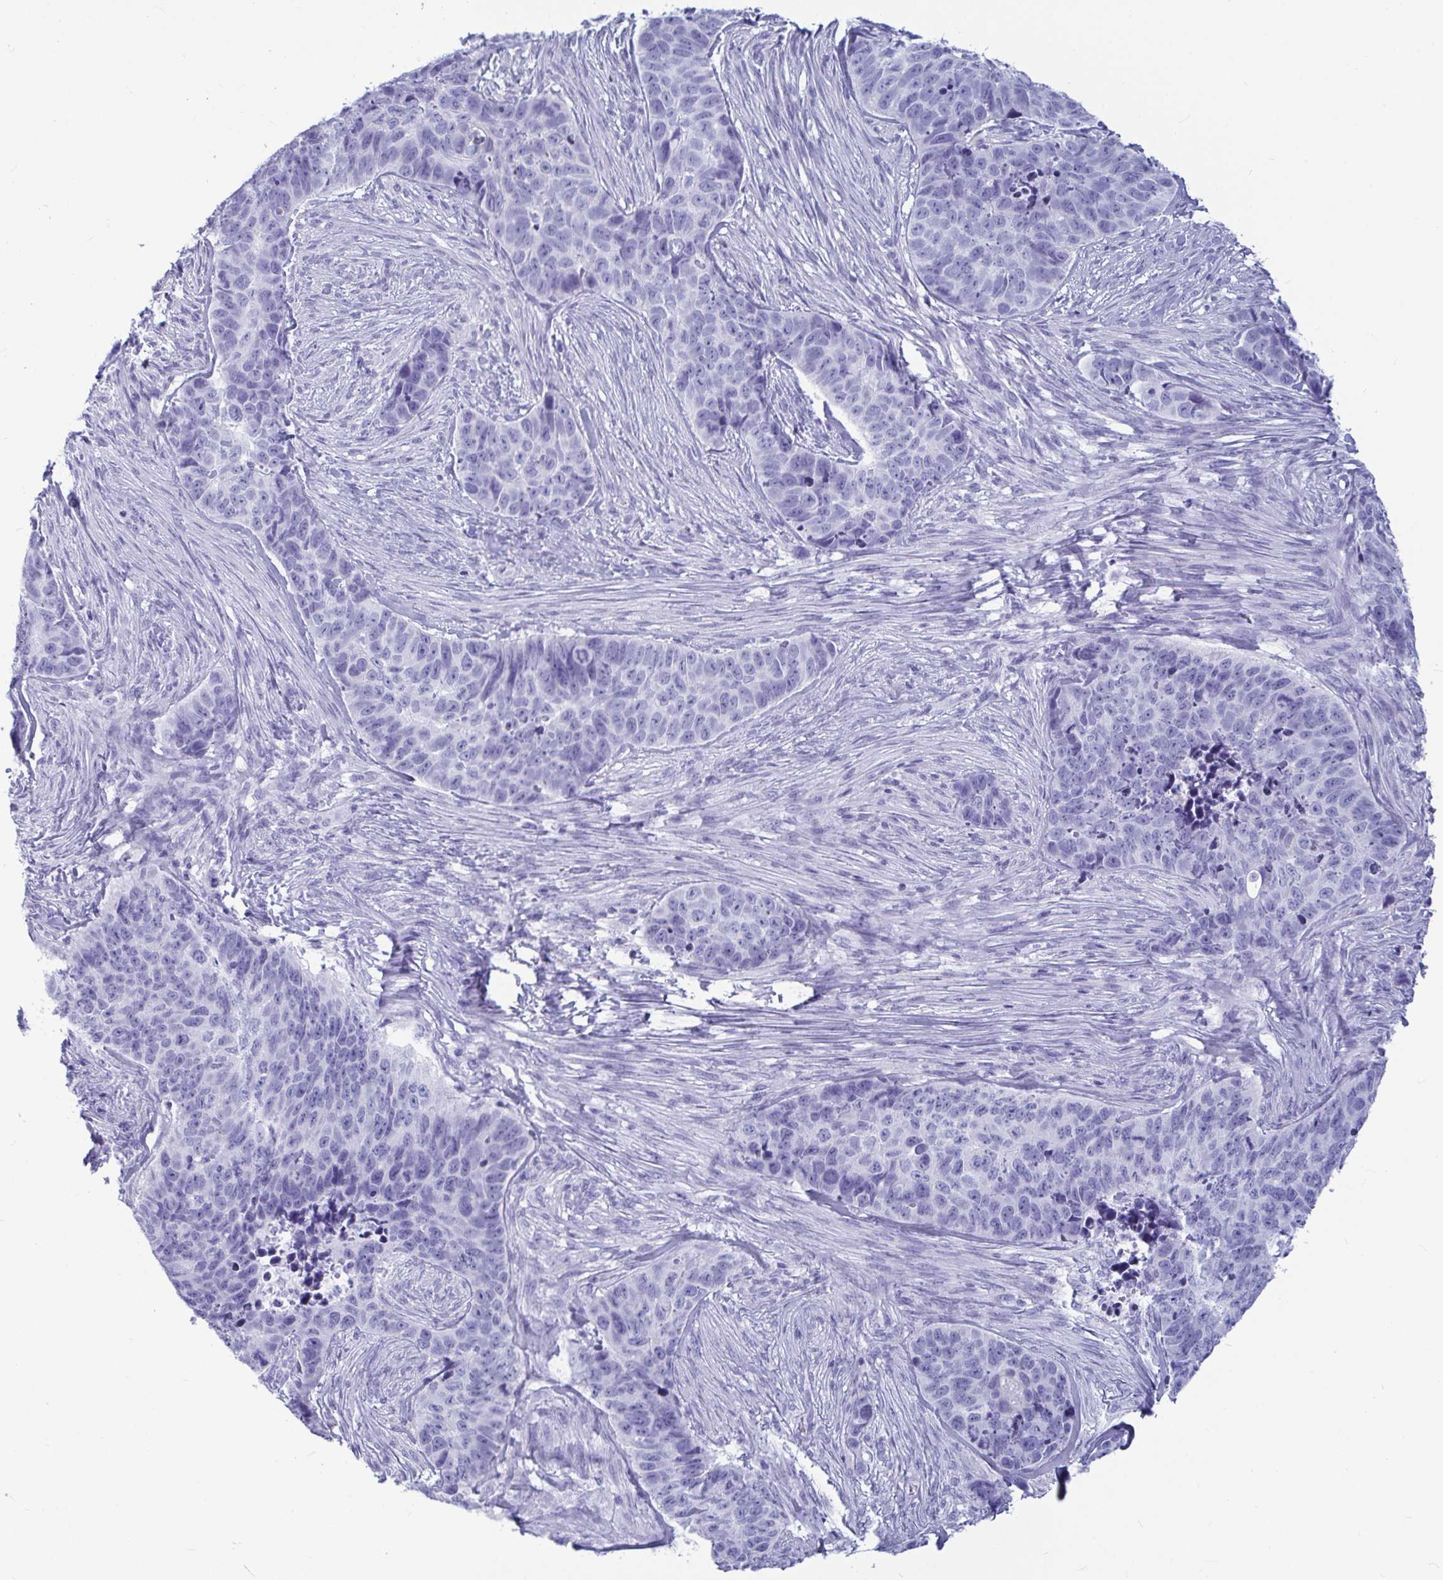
{"staining": {"intensity": "negative", "quantity": "none", "location": "none"}, "tissue": "skin cancer", "cell_type": "Tumor cells", "image_type": "cancer", "snomed": [{"axis": "morphology", "description": "Basal cell carcinoma"}, {"axis": "topography", "description": "Skin"}], "caption": "There is no significant positivity in tumor cells of basal cell carcinoma (skin). (DAB (3,3'-diaminobenzidine) IHC, high magnification).", "gene": "OR5J2", "patient": {"sex": "female", "age": 82}}